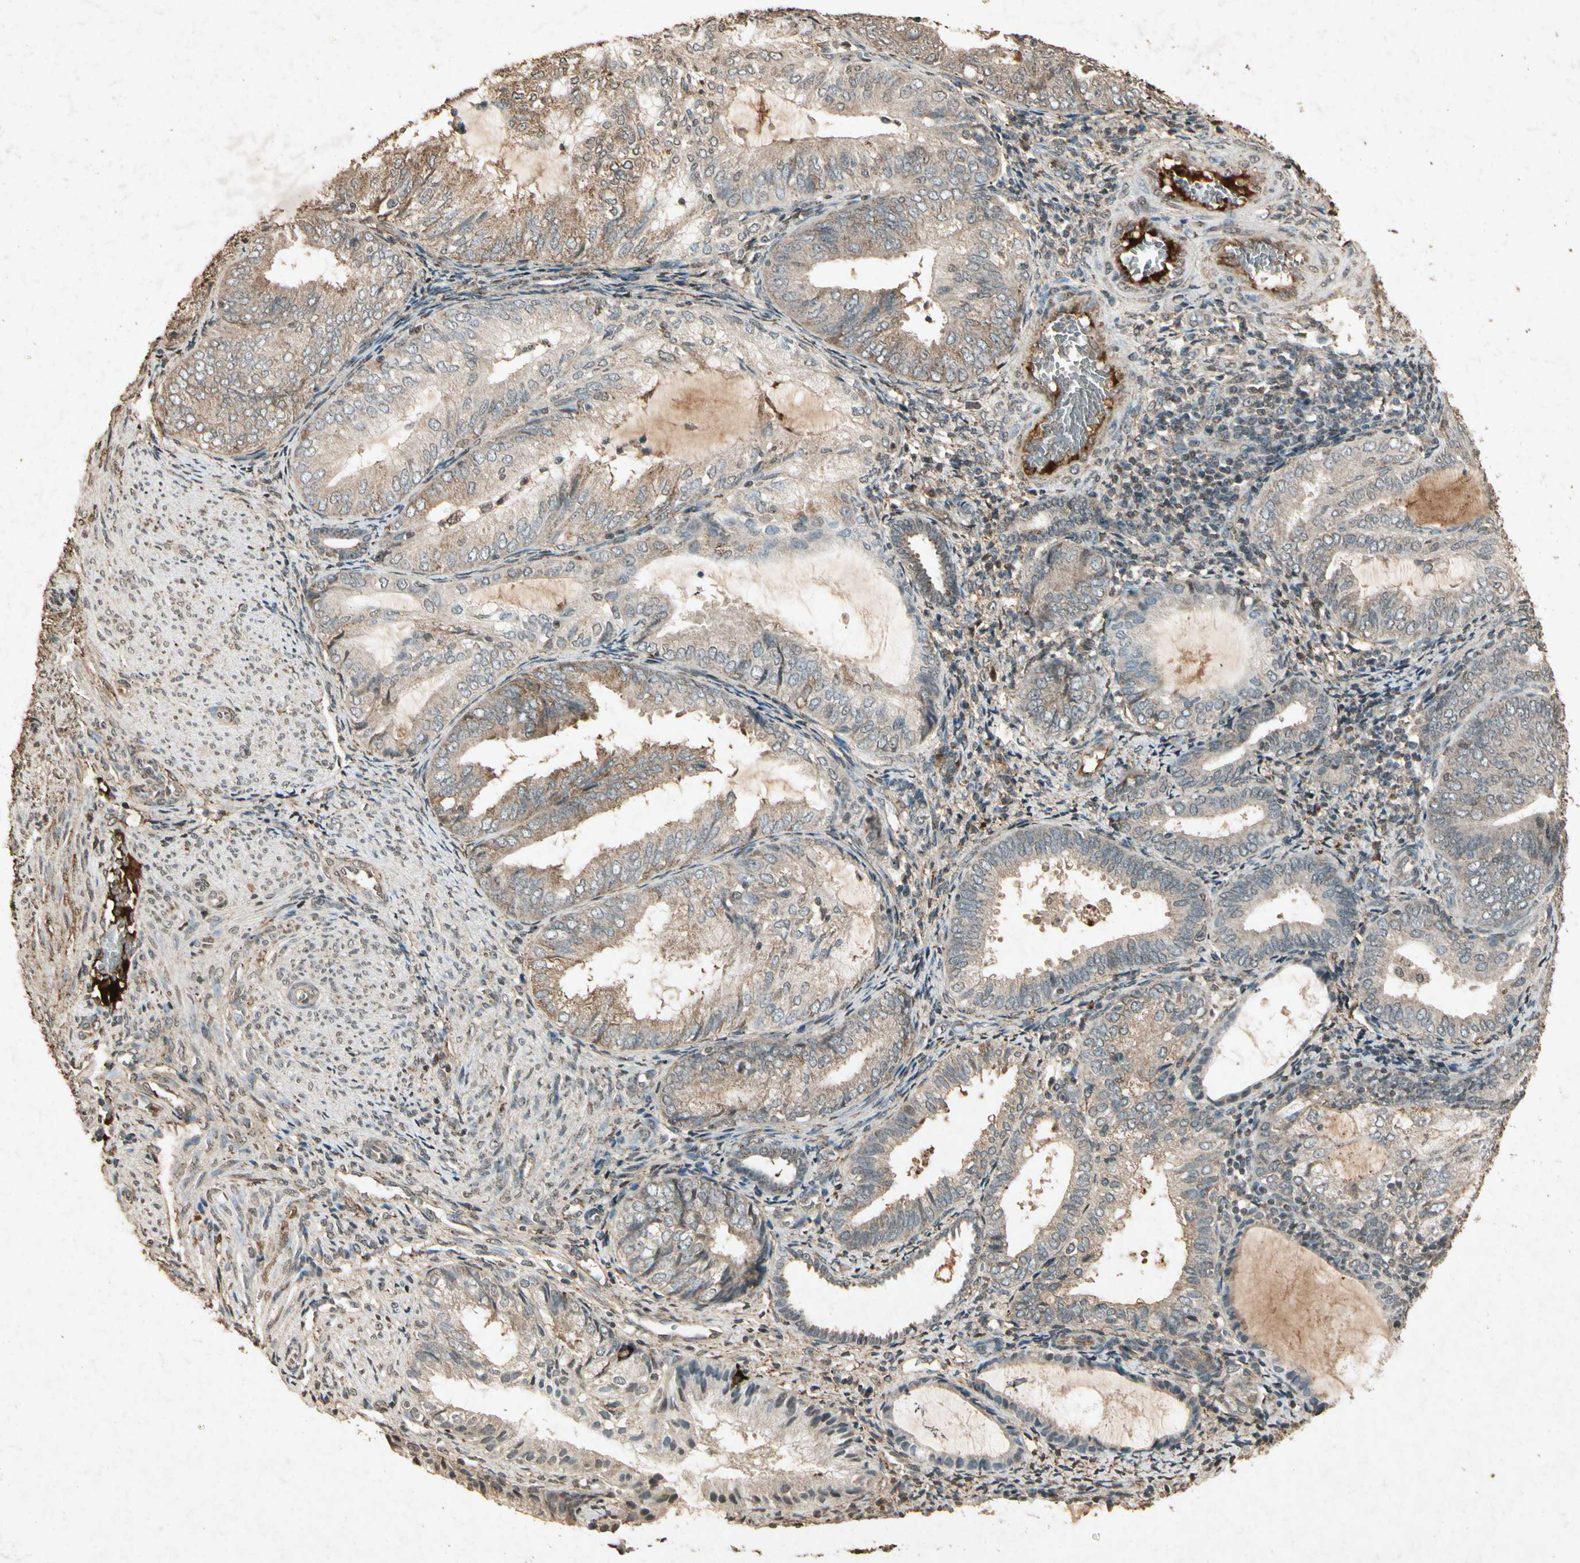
{"staining": {"intensity": "weak", "quantity": "25%-75%", "location": "cytoplasmic/membranous"}, "tissue": "endometrial cancer", "cell_type": "Tumor cells", "image_type": "cancer", "snomed": [{"axis": "morphology", "description": "Adenocarcinoma, NOS"}, {"axis": "topography", "description": "Endometrium"}], "caption": "Immunohistochemistry (DAB (3,3'-diaminobenzidine)) staining of human endometrial adenocarcinoma demonstrates weak cytoplasmic/membranous protein positivity in approximately 25%-75% of tumor cells.", "gene": "GC", "patient": {"sex": "female", "age": 81}}